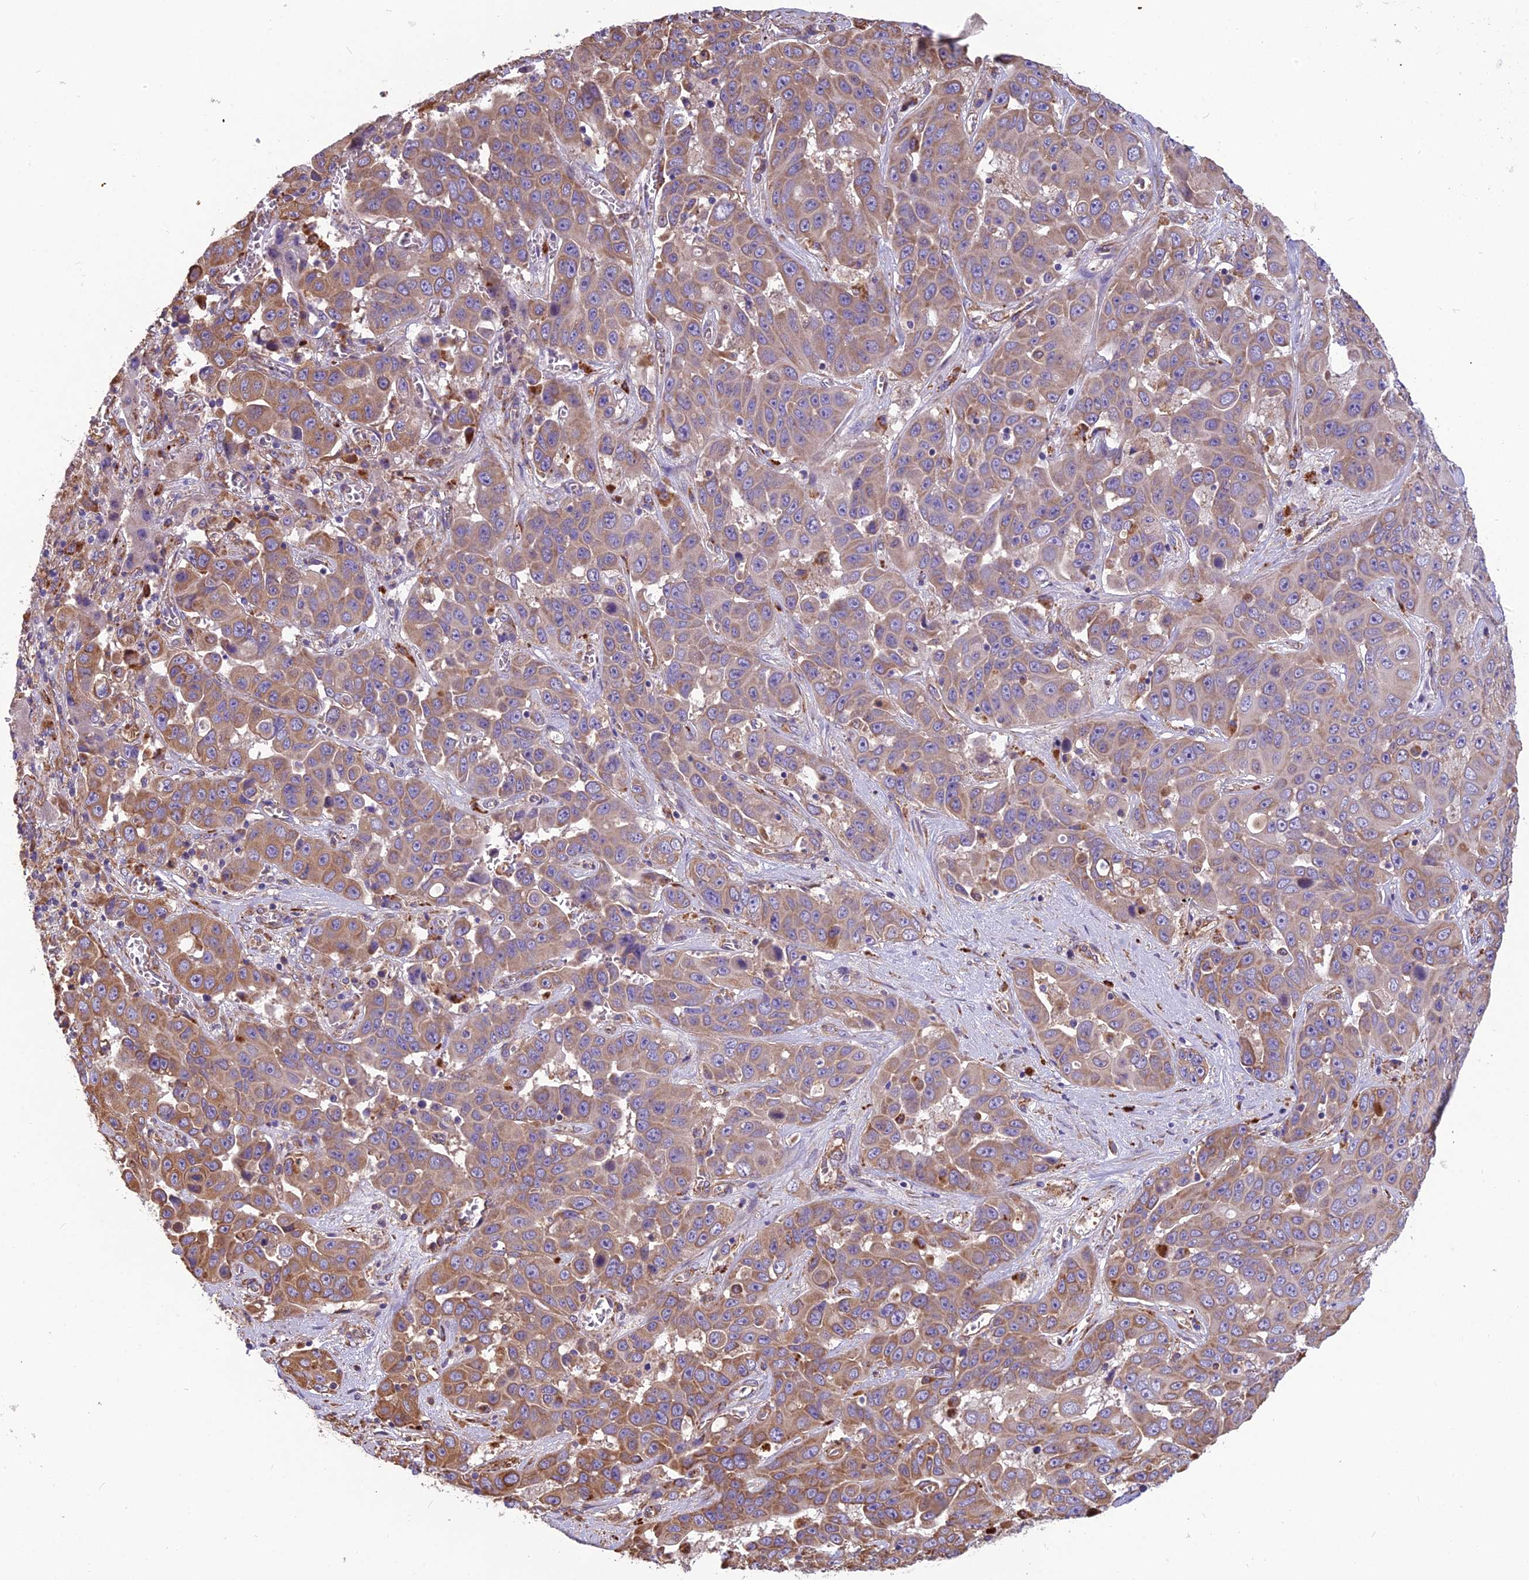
{"staining": {"intensity": "moderate", "quantity": "<25%", "location": "cytoplasmic/membranous"}, "tissue": "liver cancer", "cell_type": "Tumor cells", "image_type": "cancer", "snomed": [{"axis": "morphology", "description": "Cholangiocarcinoma"}, {"axis": "topography", "description": "Liver"}], "caption": "Human liver cancer stained with a brown dye shows moderate cytoplasmic/membranous positive staining in approximately <25% of tumor cells.", "gene": "SPDL1", "patient": {"sex": "female", "age": 52}}